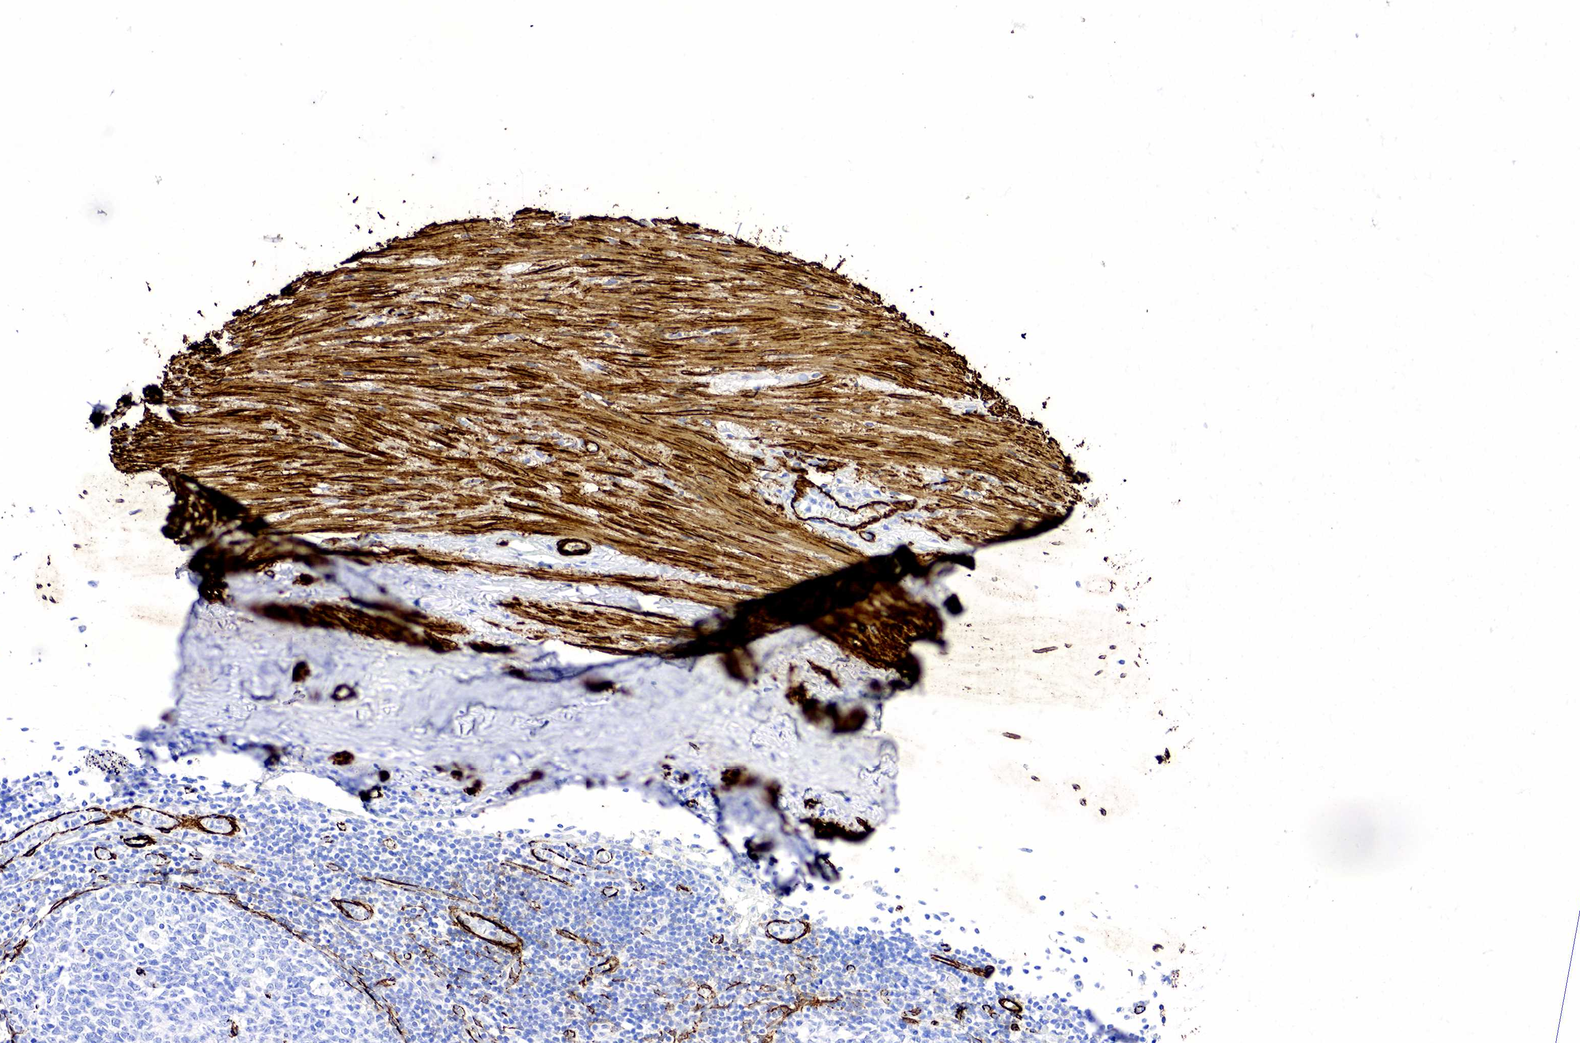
{"staining": {"intensity": "negative", "quantity": "none", "location": "none"}, "tissue": "appendix", "cell_type": "Glandular cells", "image_type": "normal", "snomed": [{"axis": "morphology", "description": "Normal tissue, NOS"}, {"axis": "topography", "description": "Appendix"}], "caption": "Glandular cells are negative for brown protein staining in normal appendix. (Brightfield microscopy of DAB (3,3'-diaminobenzidine) IHC at high magnification).", "gene": "ACTA2", "patient": {"sex": "female", "age": 34}}